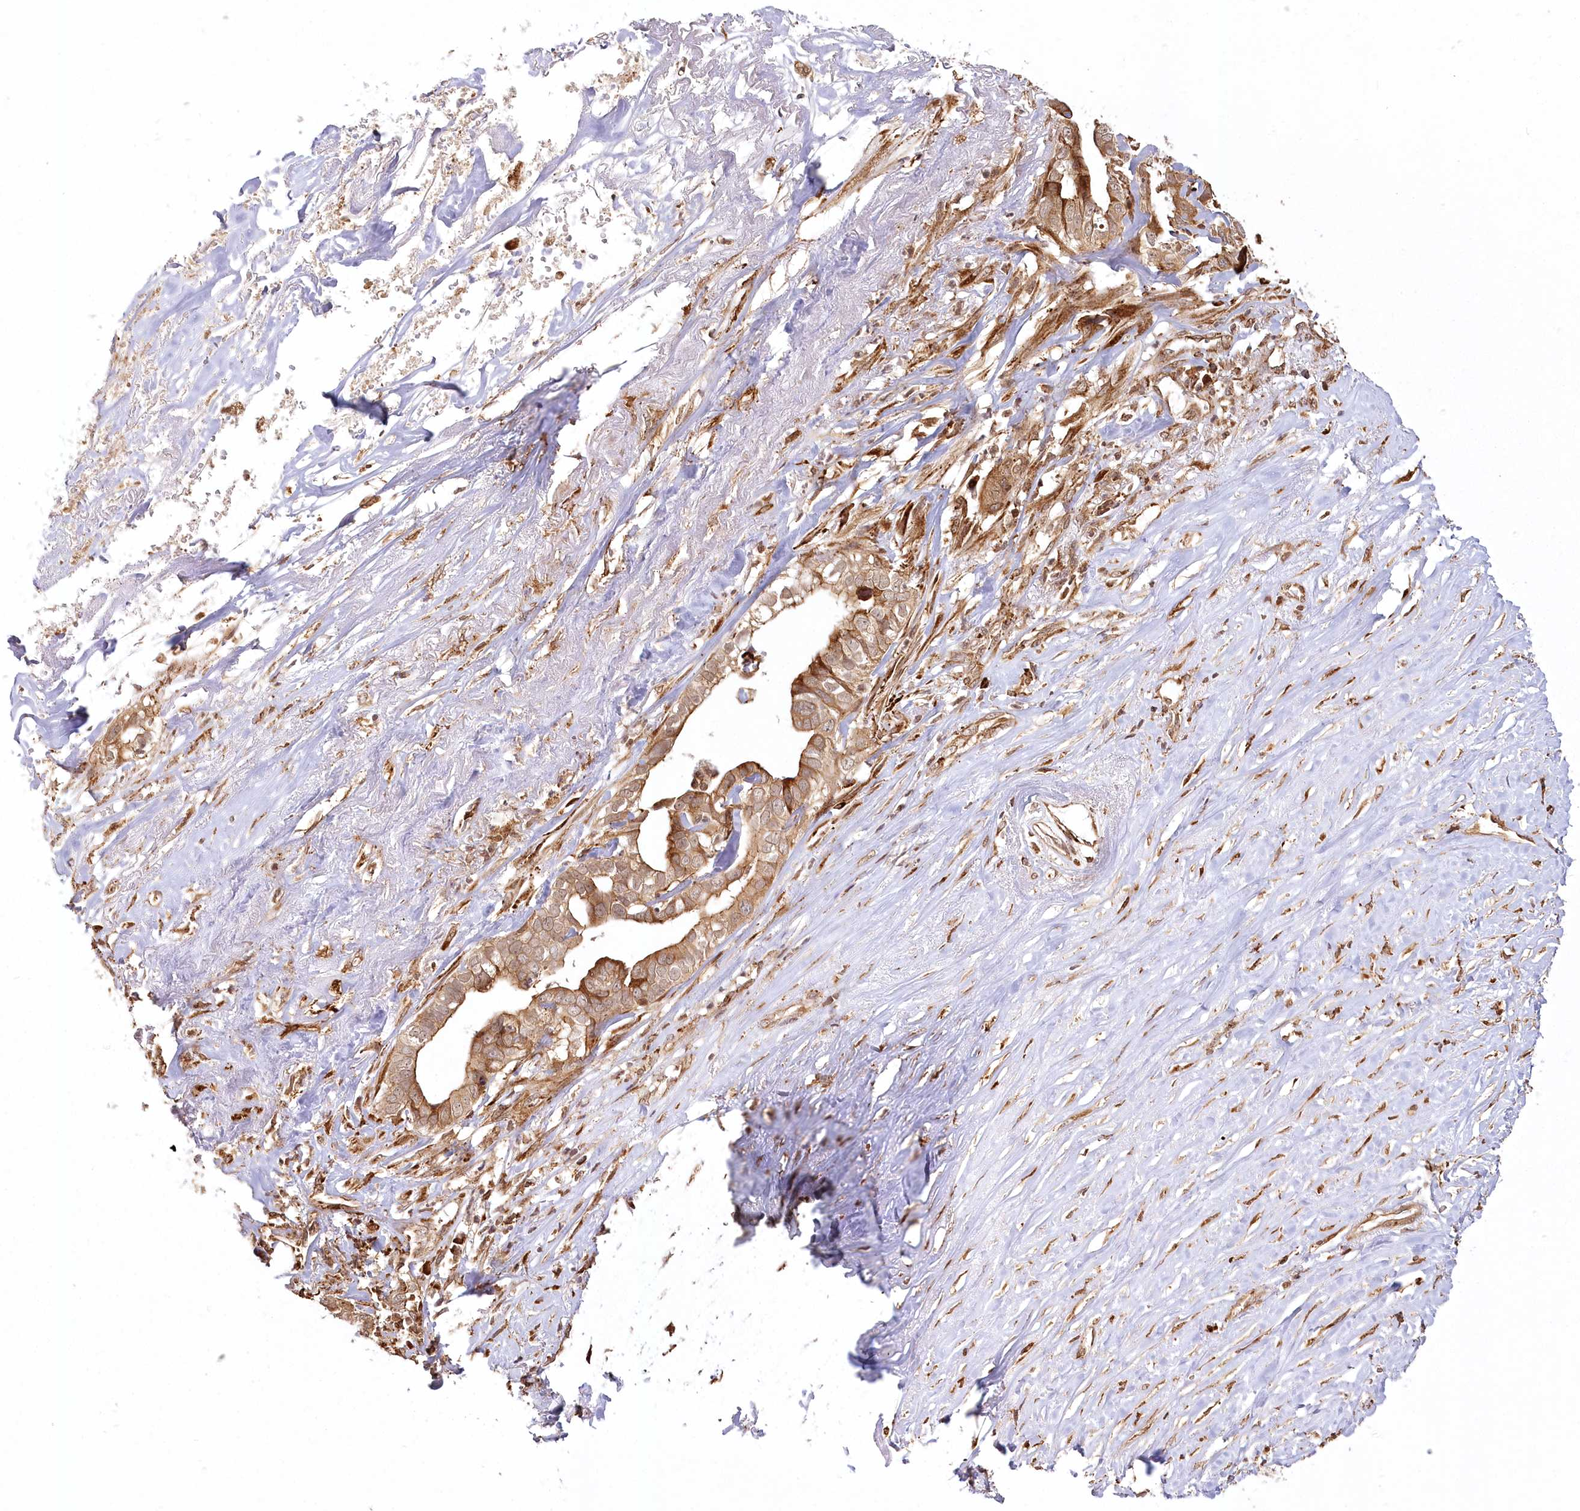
{"staining": {"intensity": "moderate", "quantity": ">75%", "location": "cytoplasmic/membranous"}, "tissue": "liver cancer", "cell_type": "Tumor cells", "image_type": "cancer", "snomed": [{"axis": "morphology", "description": "Cholangiocarcinoma"}, {"axis": "topography", "description": "Liver"}], "caption": "The histopathology image shows staining of liver cancer, revealing moderate cytoplasmic/membranous protein positivity (brown color) within tumor cells.", "gene": "FAM13A", "patient": {"sex": "female", "age": 79}}